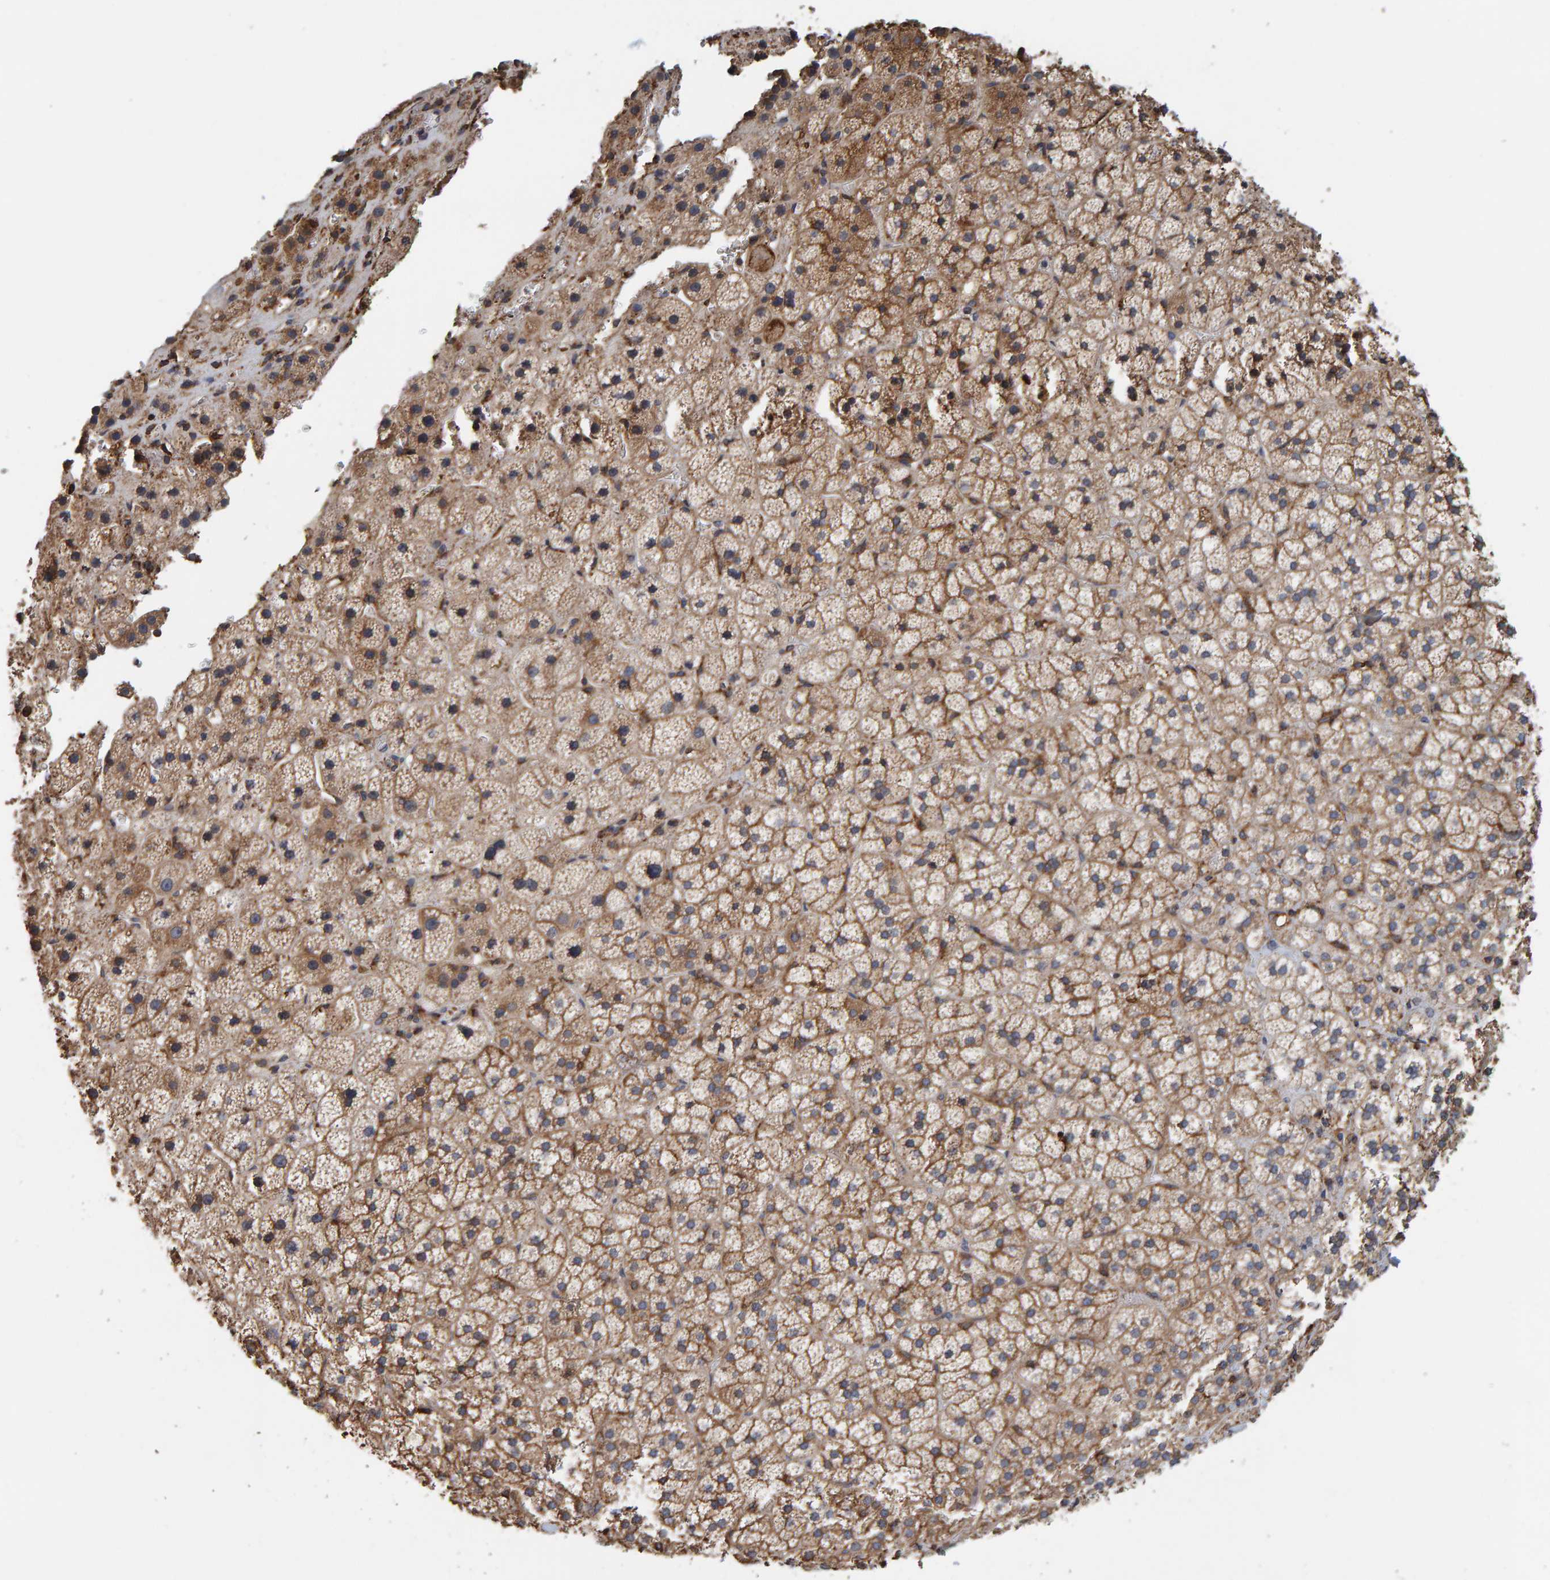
{"staining": {"intensity": "moderate", "quantity": ">75%", "location": "cytoplasmic/membranous"}, "tissue": "adrenal gland", "cell_type": "Glandular cells", "image_type": "normal", "snomed": [{"axis": "morphology", "description": "Normal tissue, NOS"}, {"axis": "topography", "description": "Adrenal gland"}], "caption": "Moderate cytoplasmic/membranous protein expression is identified in approximately >75% of glandular cells in adrenal gland.", "gene": "PLA2G3", "patient": {"sex": "female", "age": 44}}